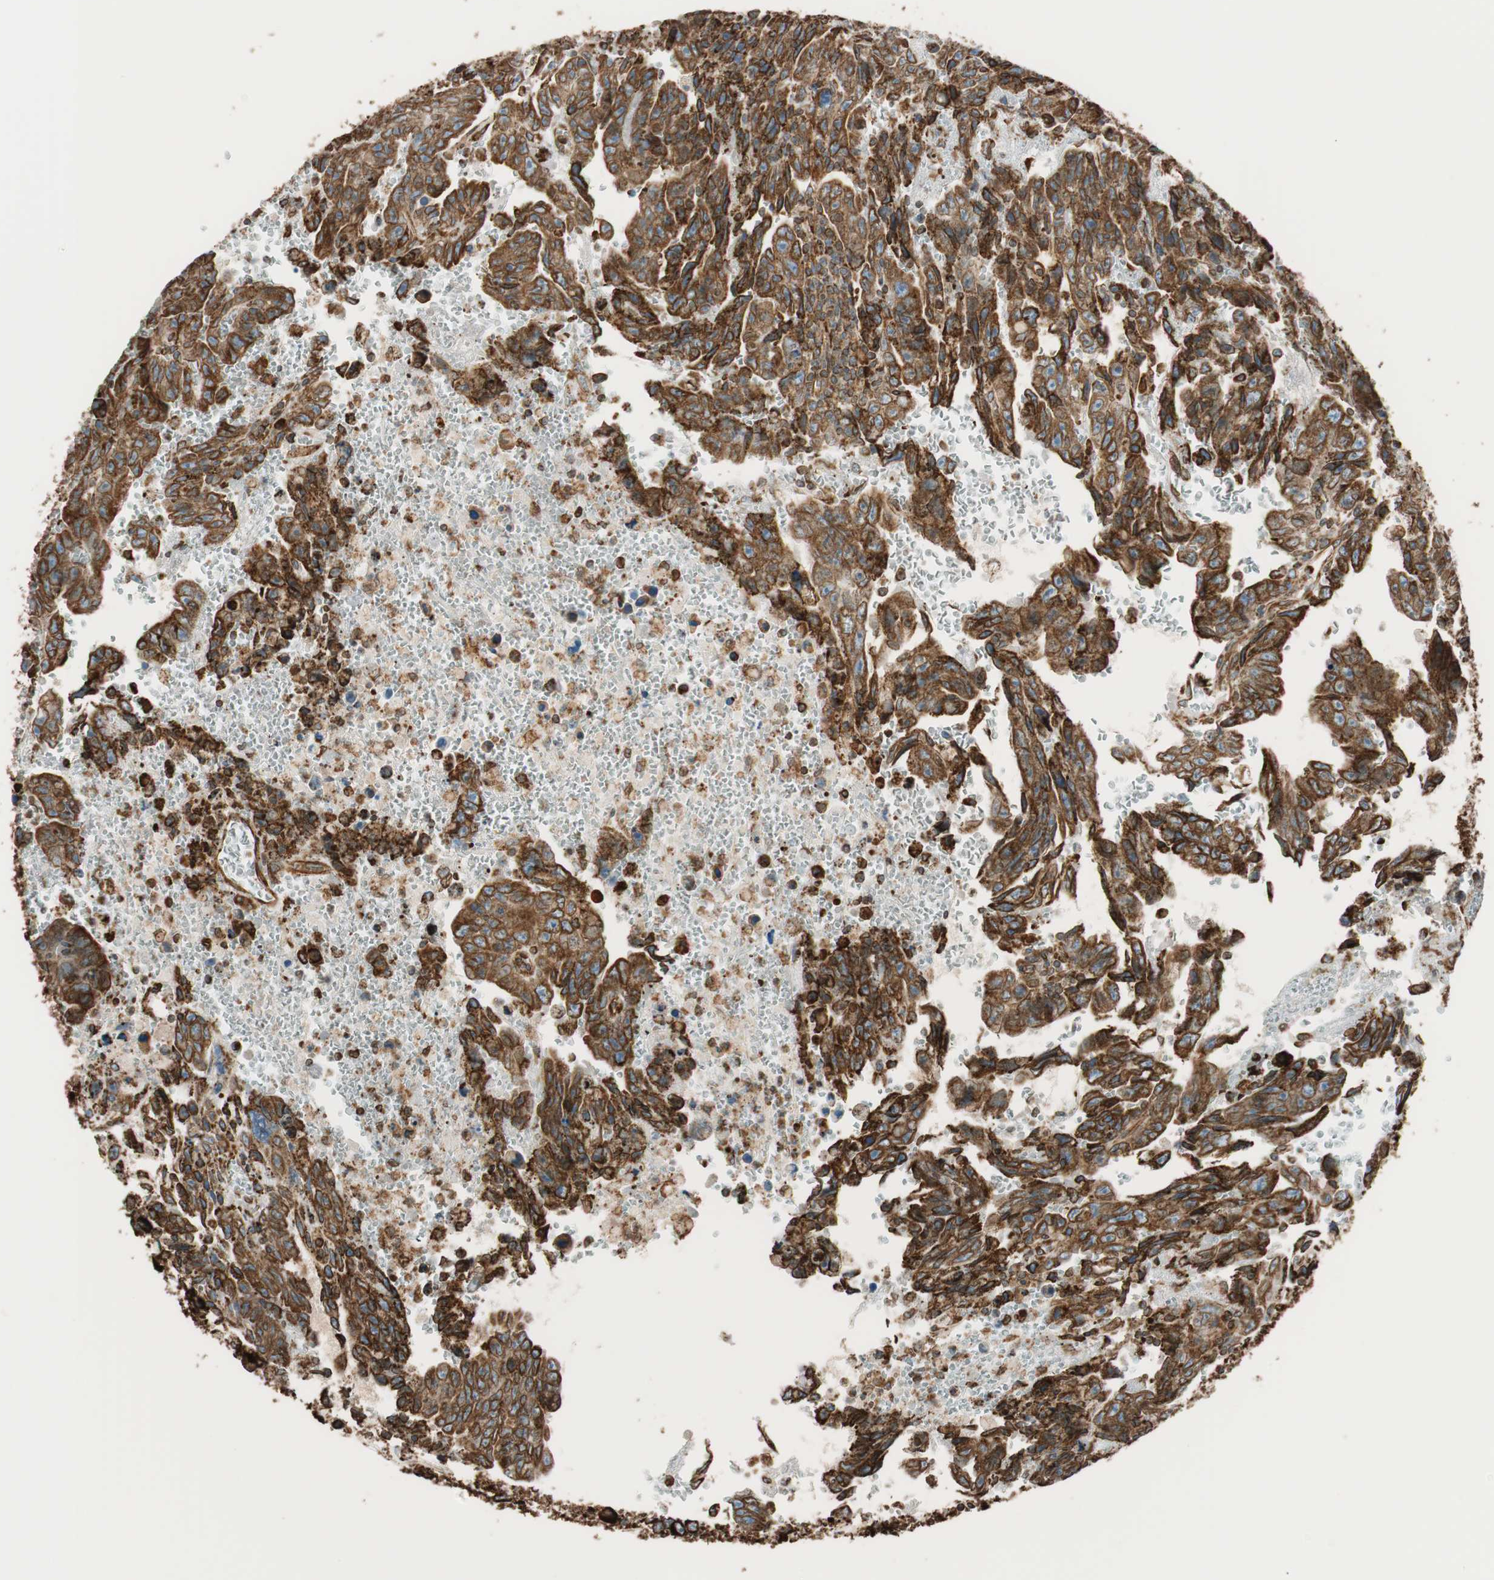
{"staining": {"intensity": "strong", "quantity": ">75%", "location": "cytoplasmic/membranous"}, "tissue": "testis cancer", "cell_type": "Tumor cells", "image_type": "cancer", "snomed": [{"axis": "morphology", "description": "Carcinoma, Embryonal, NOS"}, {"axis": "topography", "description": "Testis"}], "caption": "An IHC histopathology image of tumor tissue is shown. Protein staining in brown highlights strong cytoplasmic/membranous positivity in testis cancer (embryonal carcinoma) within tumor cells. (IHC, brightfield microscopy, high magnification).", "gene": "PRKCSH", "patient": {"sex": "male", "age": 28}}